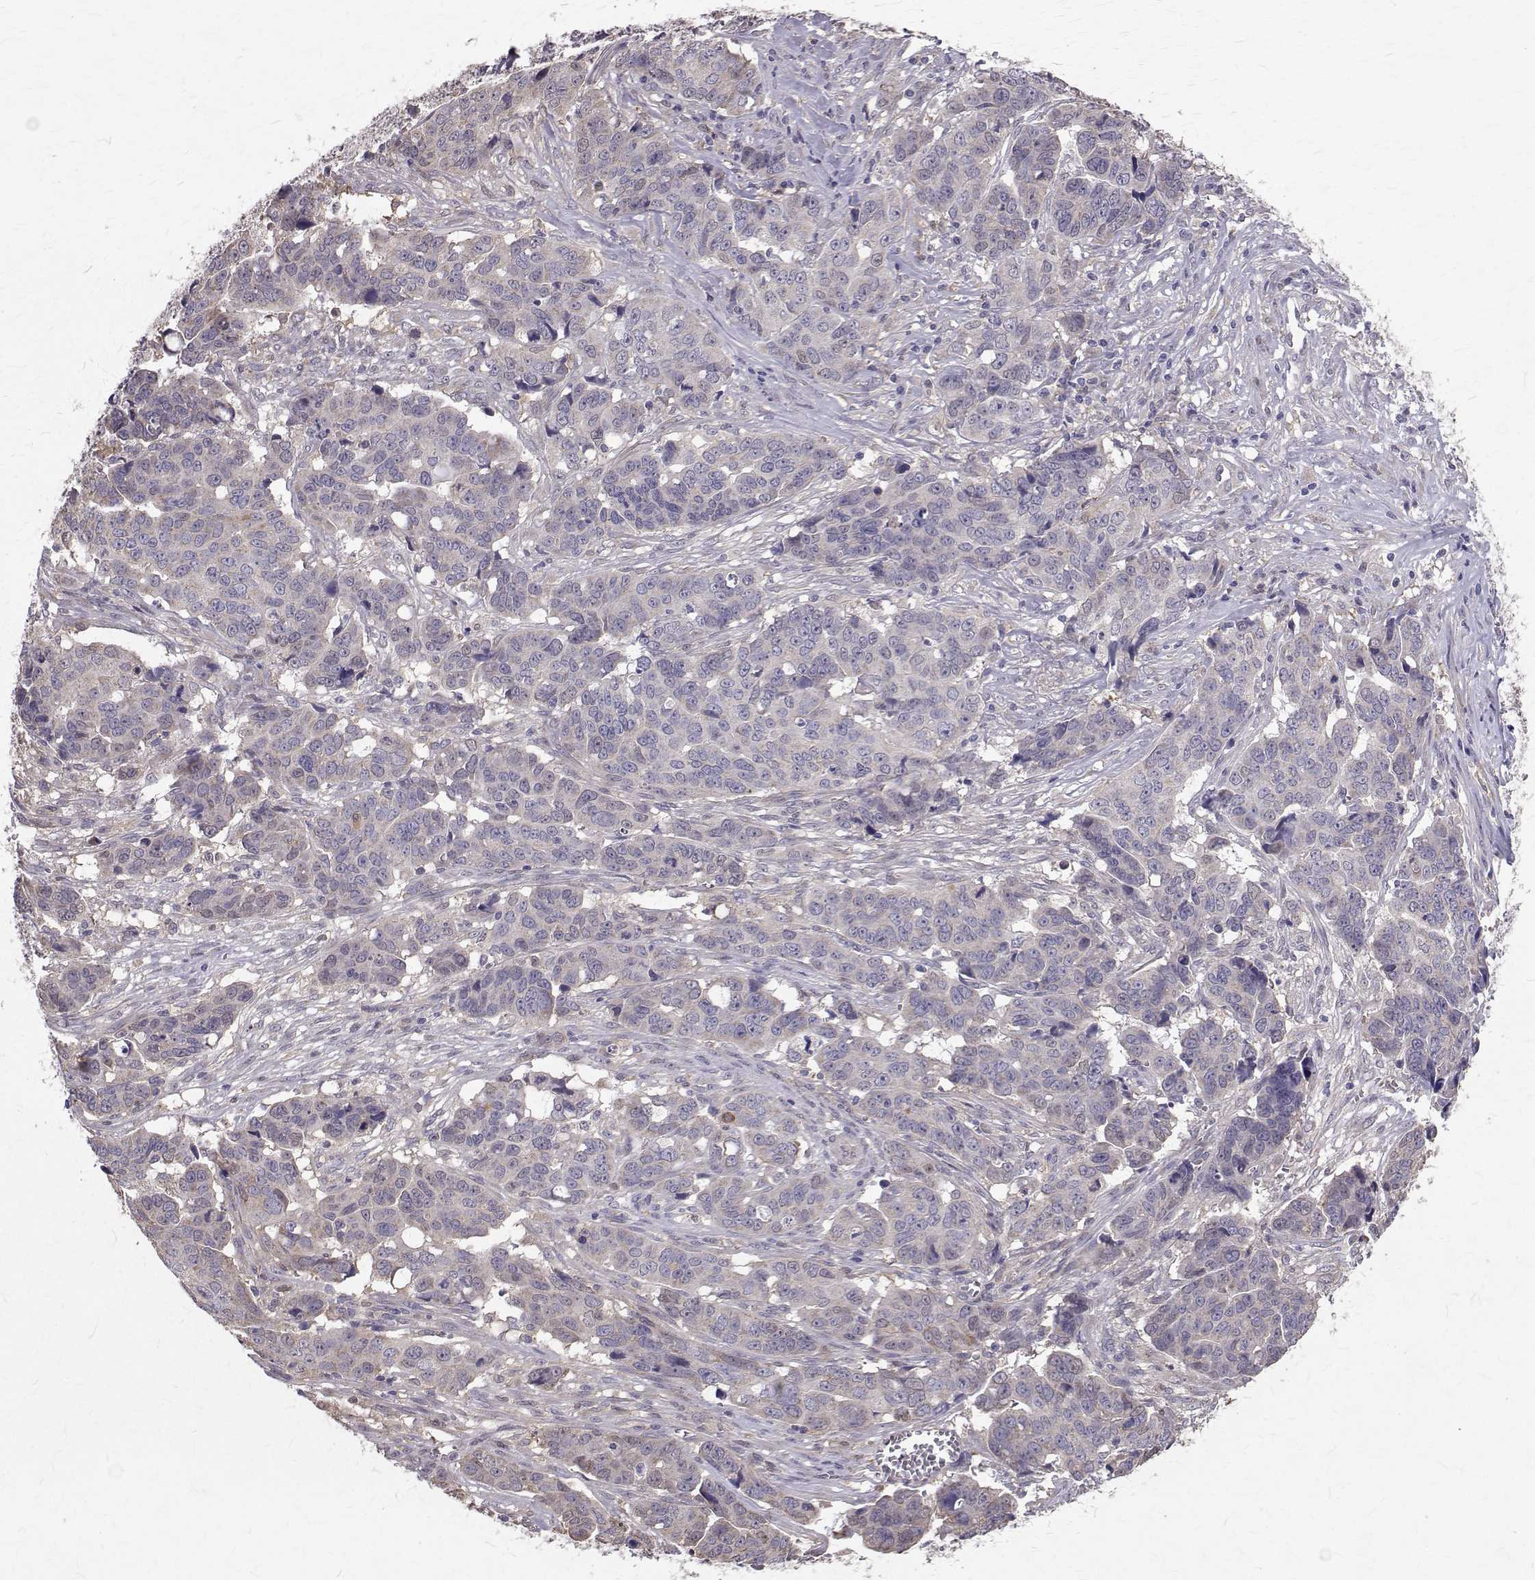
{"staining": {"intensity": "negative", "quantity": "none", "location": "none"}, "tissue": "ovarian cancer", "cell_type": "Tumor cells", "image_type": "cancer", "snomed": [{"axis": "morphology", "description": "Carcinoma, endometroid"}, {"axis": "topography", "description": "Ovary"}], "caption": "Tumor cells are negative for protein expression in human ovarian cancer (endometroid carcinoma).", "gene": "CCDC89", "patient": {"sex": "female", "age": 78}}